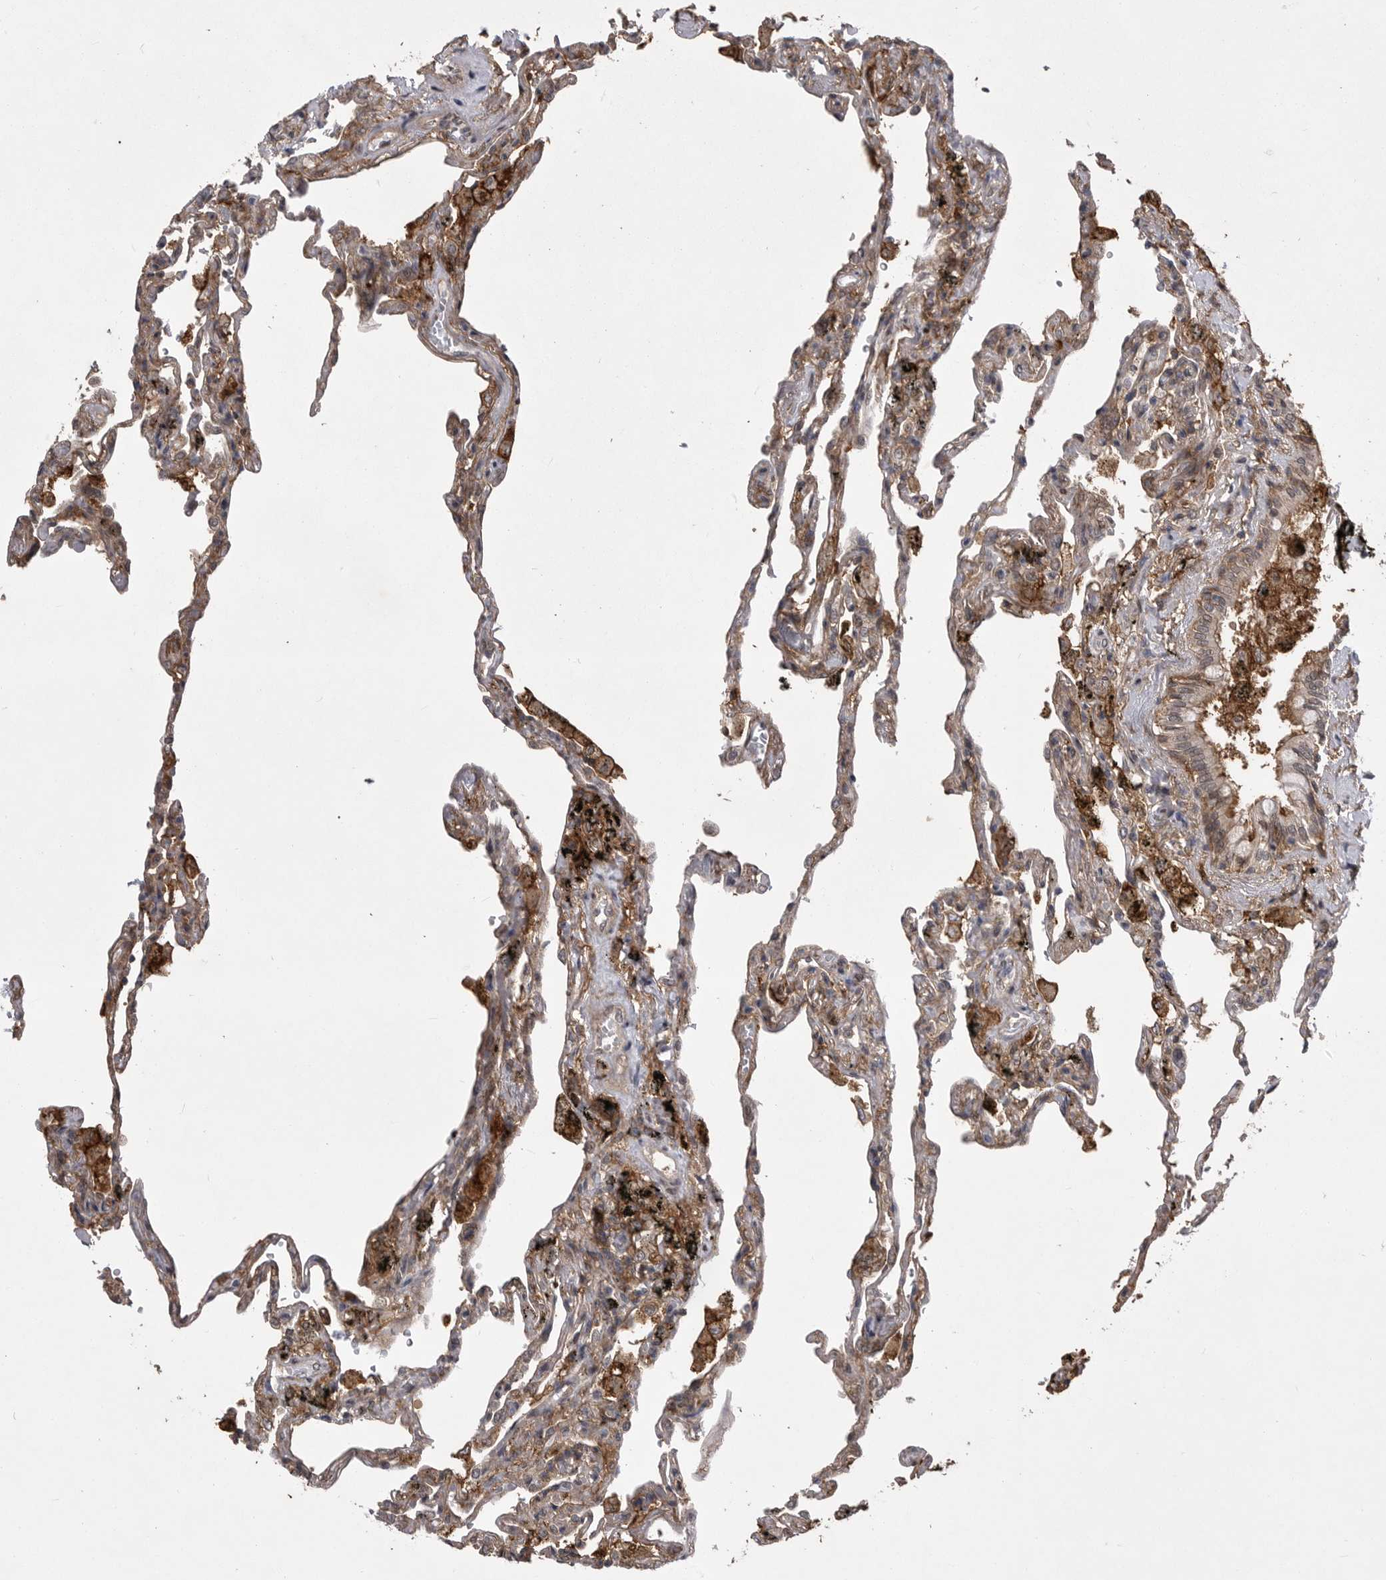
{"staining": {"intensity": "weak", "quantity": "25%-75%", "location": "cytoplasmic/membranous"}, "tissue": "lung", "cell_type": "Alveolar cells", "image_type": "normal", "snomed": [{"axis": "morphology", "description": "Normal tissue, NOS"}, {"axis": "topography", "description": "Lung"}], "caption": "The photomicrograph exhibits a brown stain indicating the presence of a protein in the cytoplasmic/membranous of alveolar cells in lung.", "gene": "ABL1", "patient": {"sex": "male", "age": 59}}